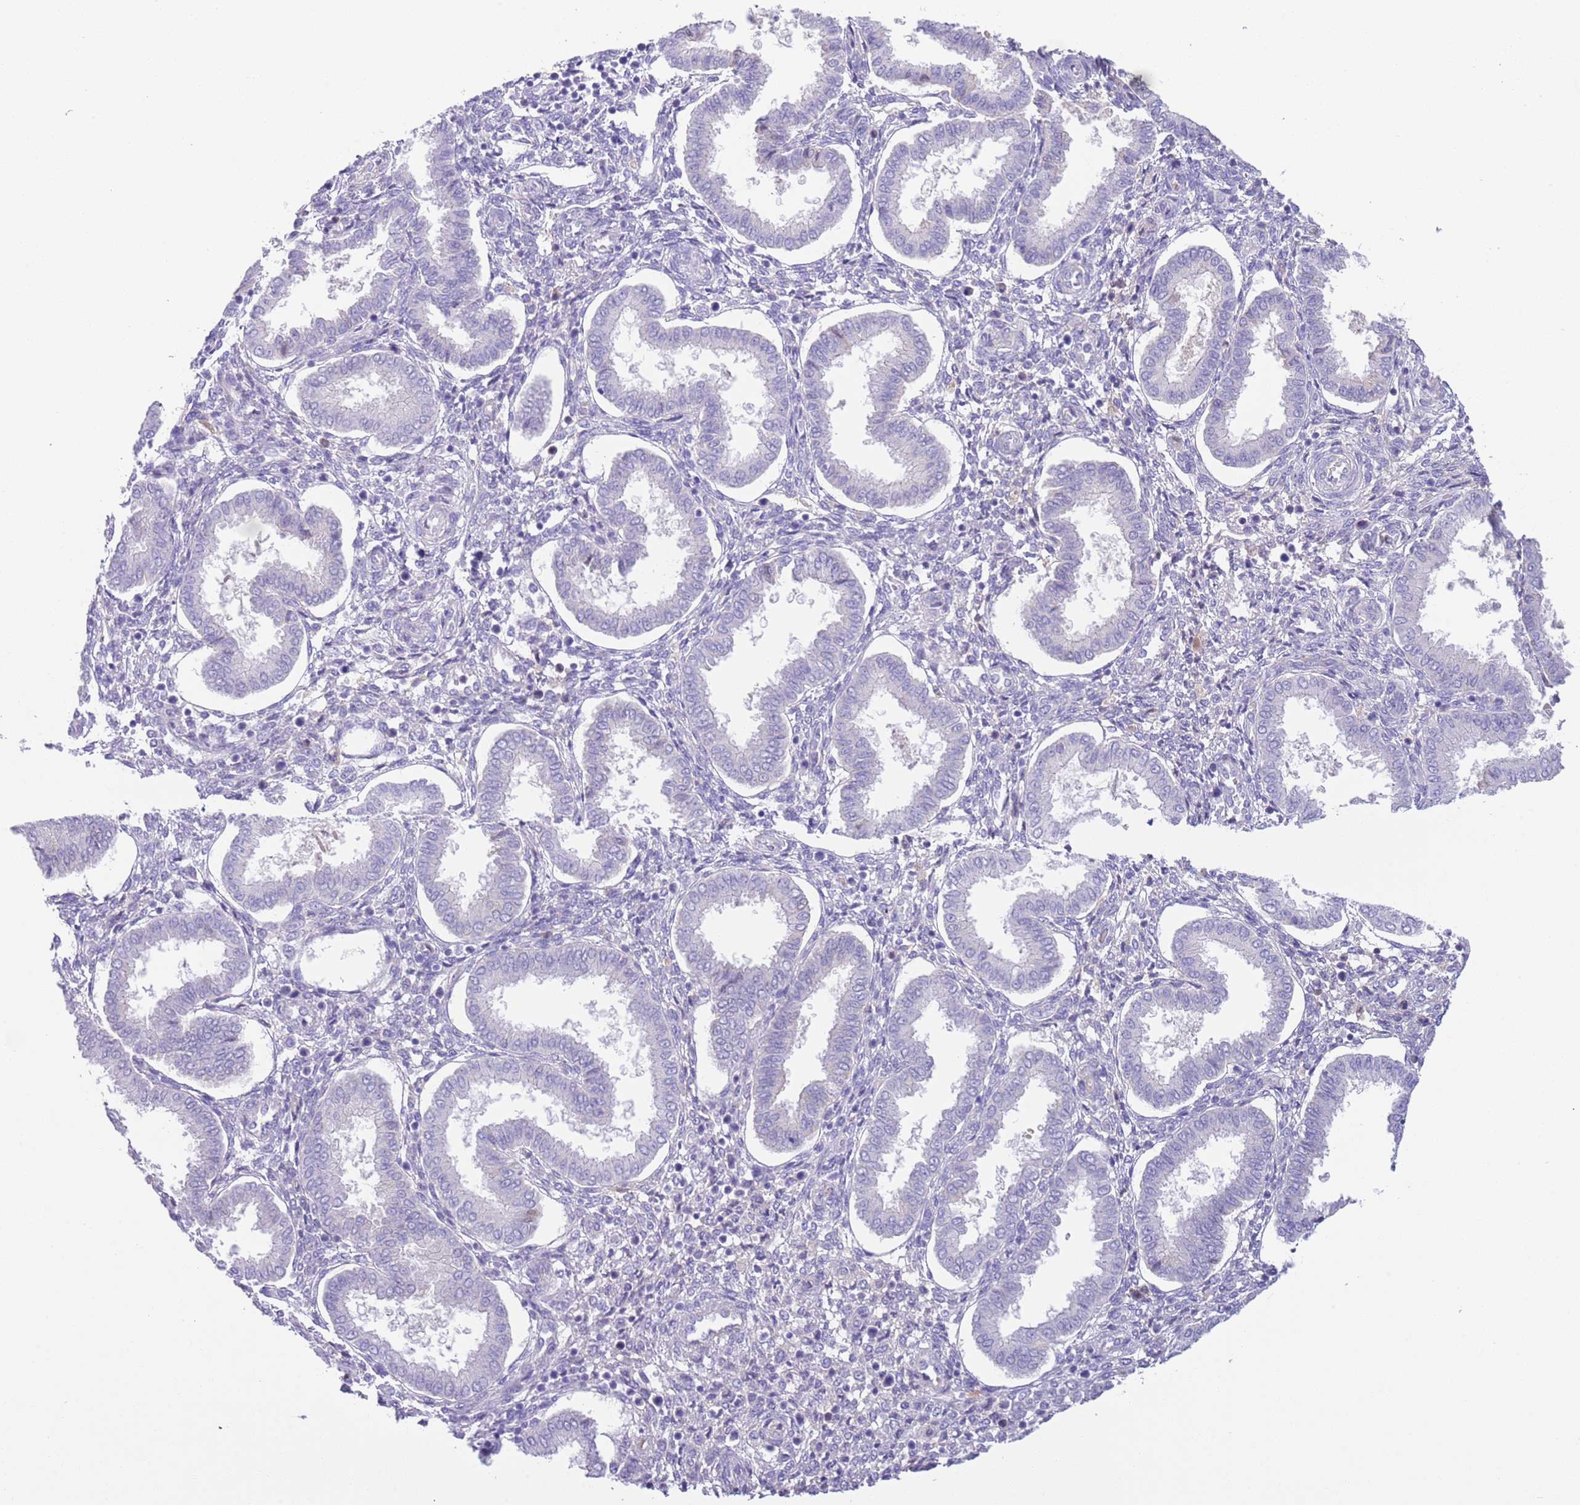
{"staining": {"intensity": "negative", "quantity": "none", "location": "none"}, "tissue": "endometrium", "cell_type": "Cells in endometrial stroma", "image_type": "normal", "snomed": [{"axis": "morphology", "description": "Normal tissue, NOS"}, {"axis": "topography", "description": "Endometrium"}], "caption": "High magnification brightfield microscopy of unremarkable endometrium stained with DAB (brown) and counterstained with hematoxylin (blue): cells in endometrial stroma show no significant positivity. (DAB (3,3'-diaminobenzidine) IHC with hematoxylin counter stain).", "gene": "IGFL4", "patient": {"sex": "female", "age": 24}}